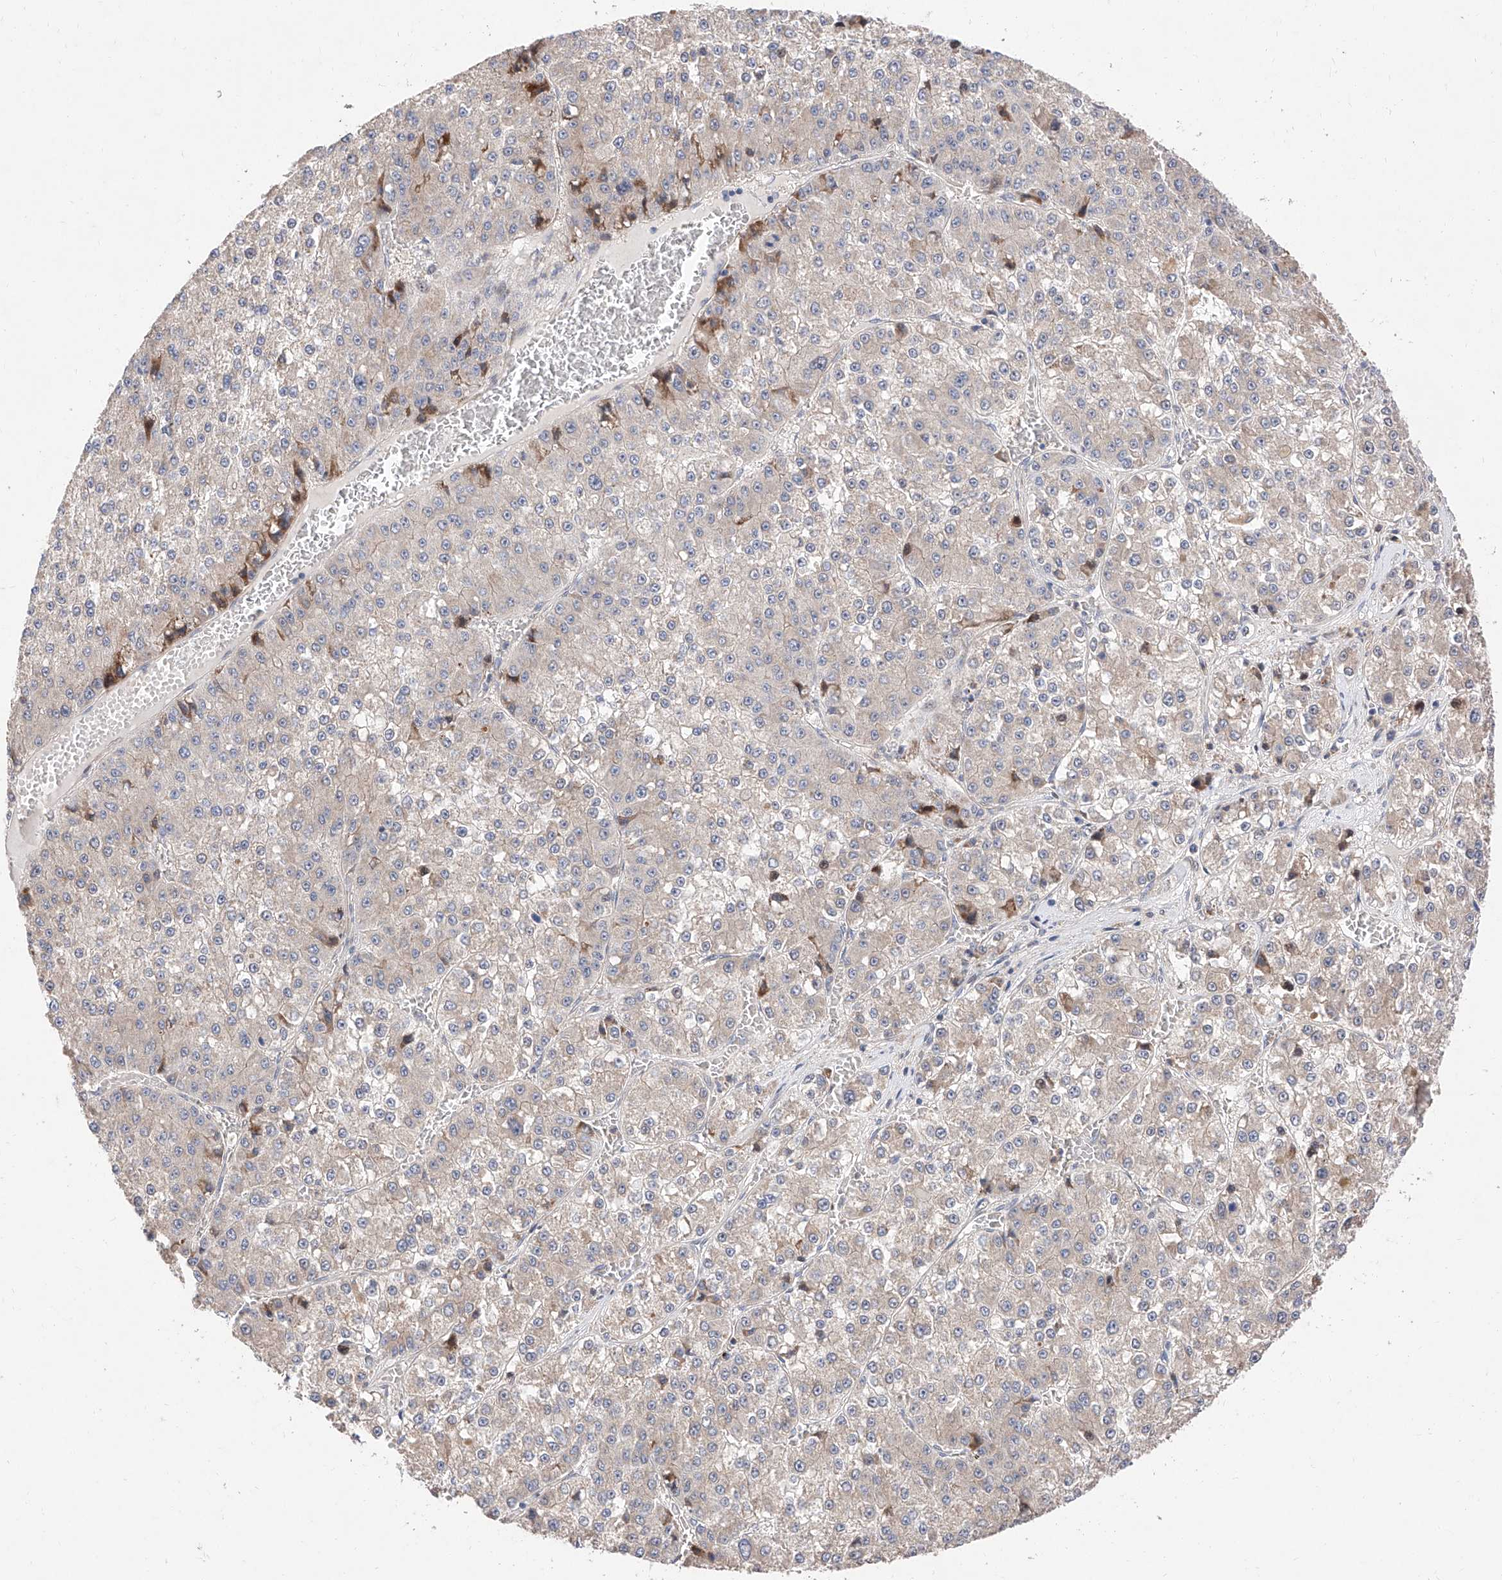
{"staining": {"intensity": "negative", "quantity": "none", "location": "none"}, "tissue": "liver cancer", "cell_type": "Tumor cells", "image_type": "cancer", "snomed": [{"axis": "morphology", "description": "Carcinoma, Hepatocellular, NOS"}, {"axis": "topography", "description": "Liver"}], "caption": "Immunohistochemistry (IHC) image of neoplastic tissue: human hepatocellular carcinoma (liver) stained with DAB shows no significant protein positivity in tumor cells.", "gene": "FUCA2", "patient": {"sex": "female", "age": 73}}